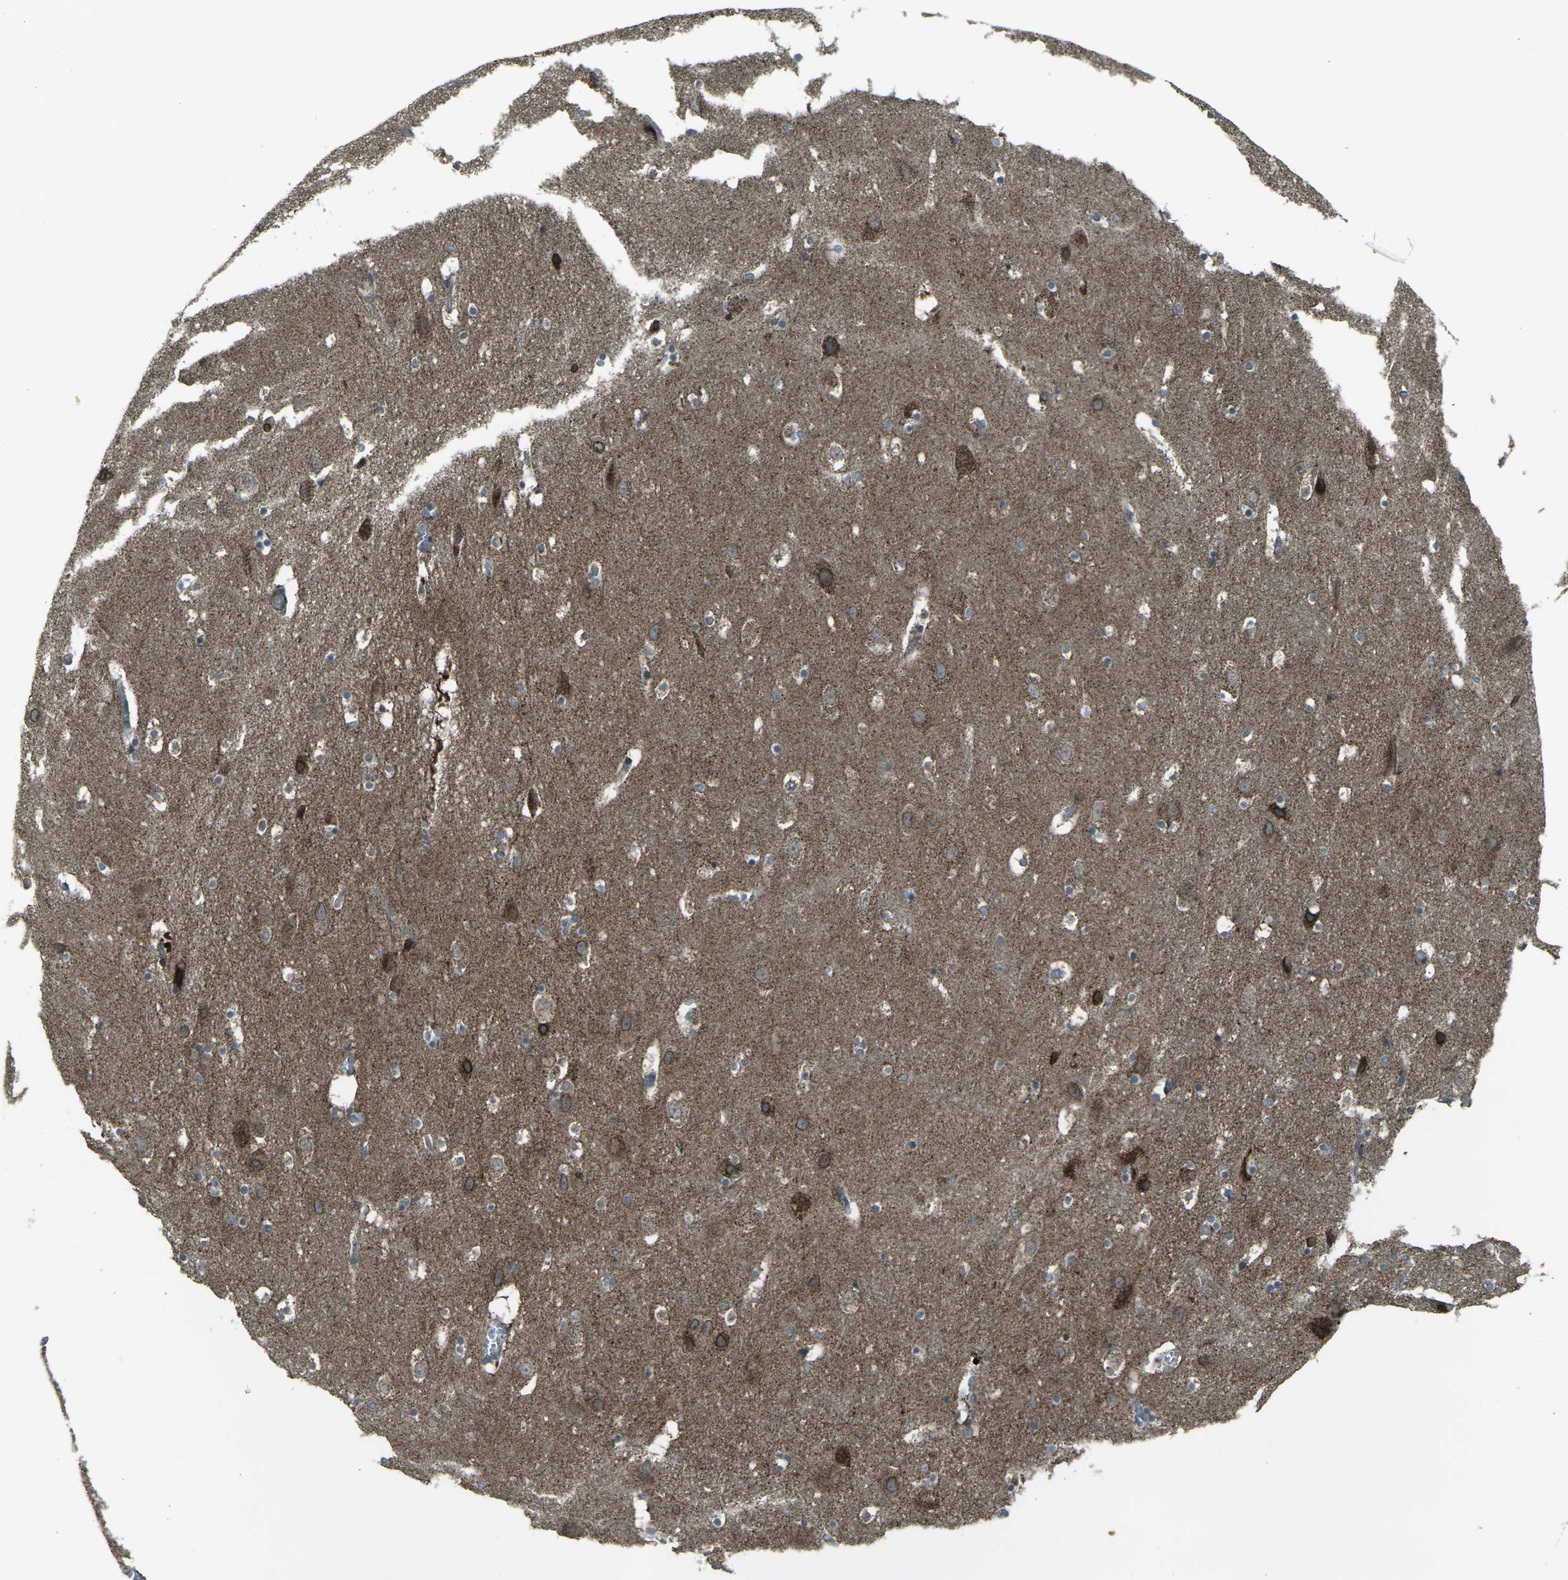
{"staining": {"intensity": "moderate", "quantity": "<25%", "location": "cytoplasmic/membranous"}, "tissue": "hippocampus", "cell_type": "Glial cells", "image_type": "normal", "snomed": [{"axis": "morphology", "description": "Normal tissue, NOS"}, {"axis": "topography", "description": "Hippocampus"}], "caption": "The image reveals immunohistochemical staining of benign hippocampus. There is moderate cytoplasmic/membranous expression is appreciated in approximately <25% of glial cells.", "gene": "LSMEM1", "patient": {"sex": "male", "age": 45}}